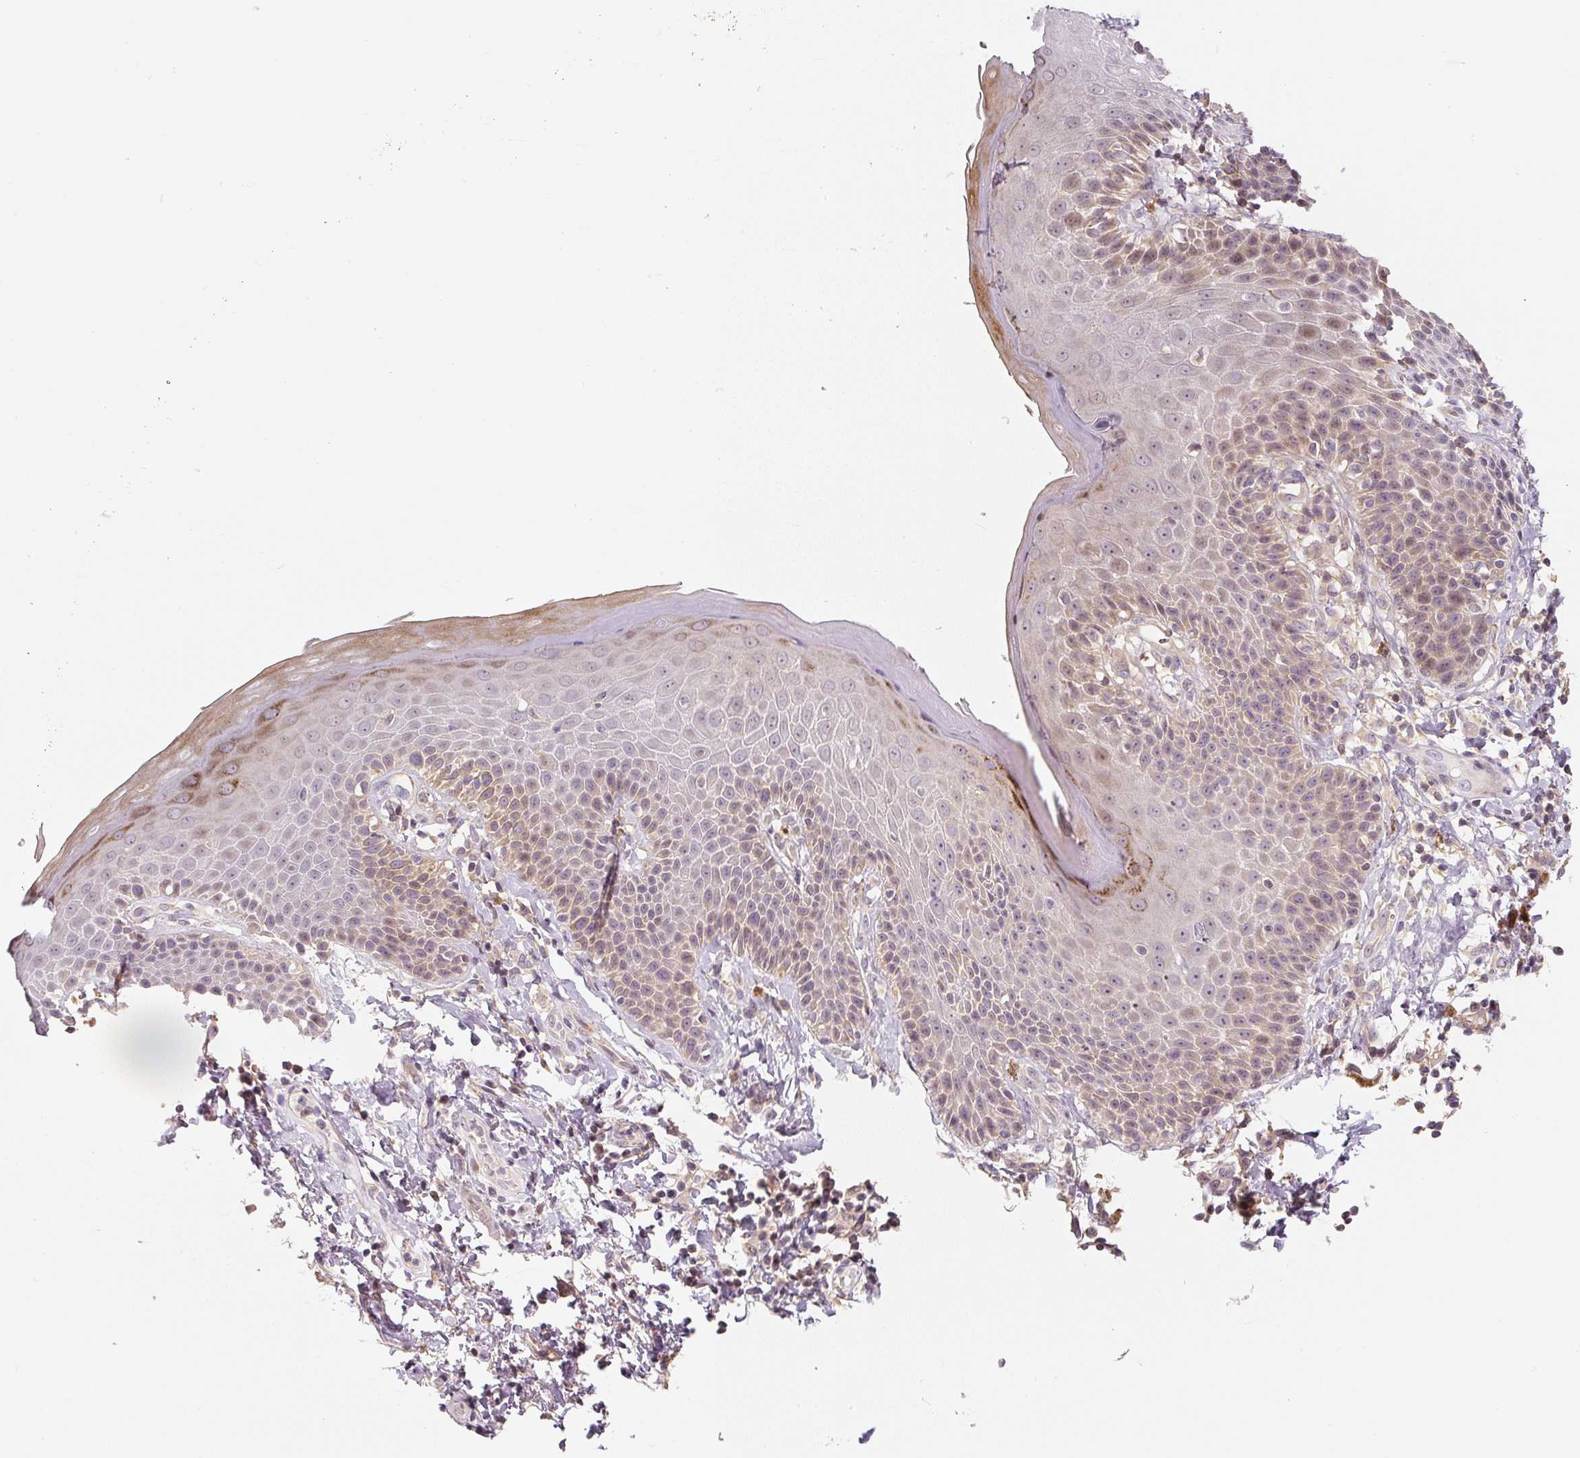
{"staining": {"intensity": "strong", "quantity": "<25%", "location": "cytoplasmic/membranous"}, "tissue": "skin", "cell_type": "Epidermal cells", "image_type": "normal", "snomed": [{"axis": "morphology", "description": "Normal tissue, NOS"}, {"axis": "topography", "description": "Peripheral nerve tissue"}], "caption": "Skin stained with IHC exhibits strong cytoplasmic/membranous expression in about <25% of epidermal cells.", "gene": "PWWP3B", "patient": {"sex": "male", "age": 51}}